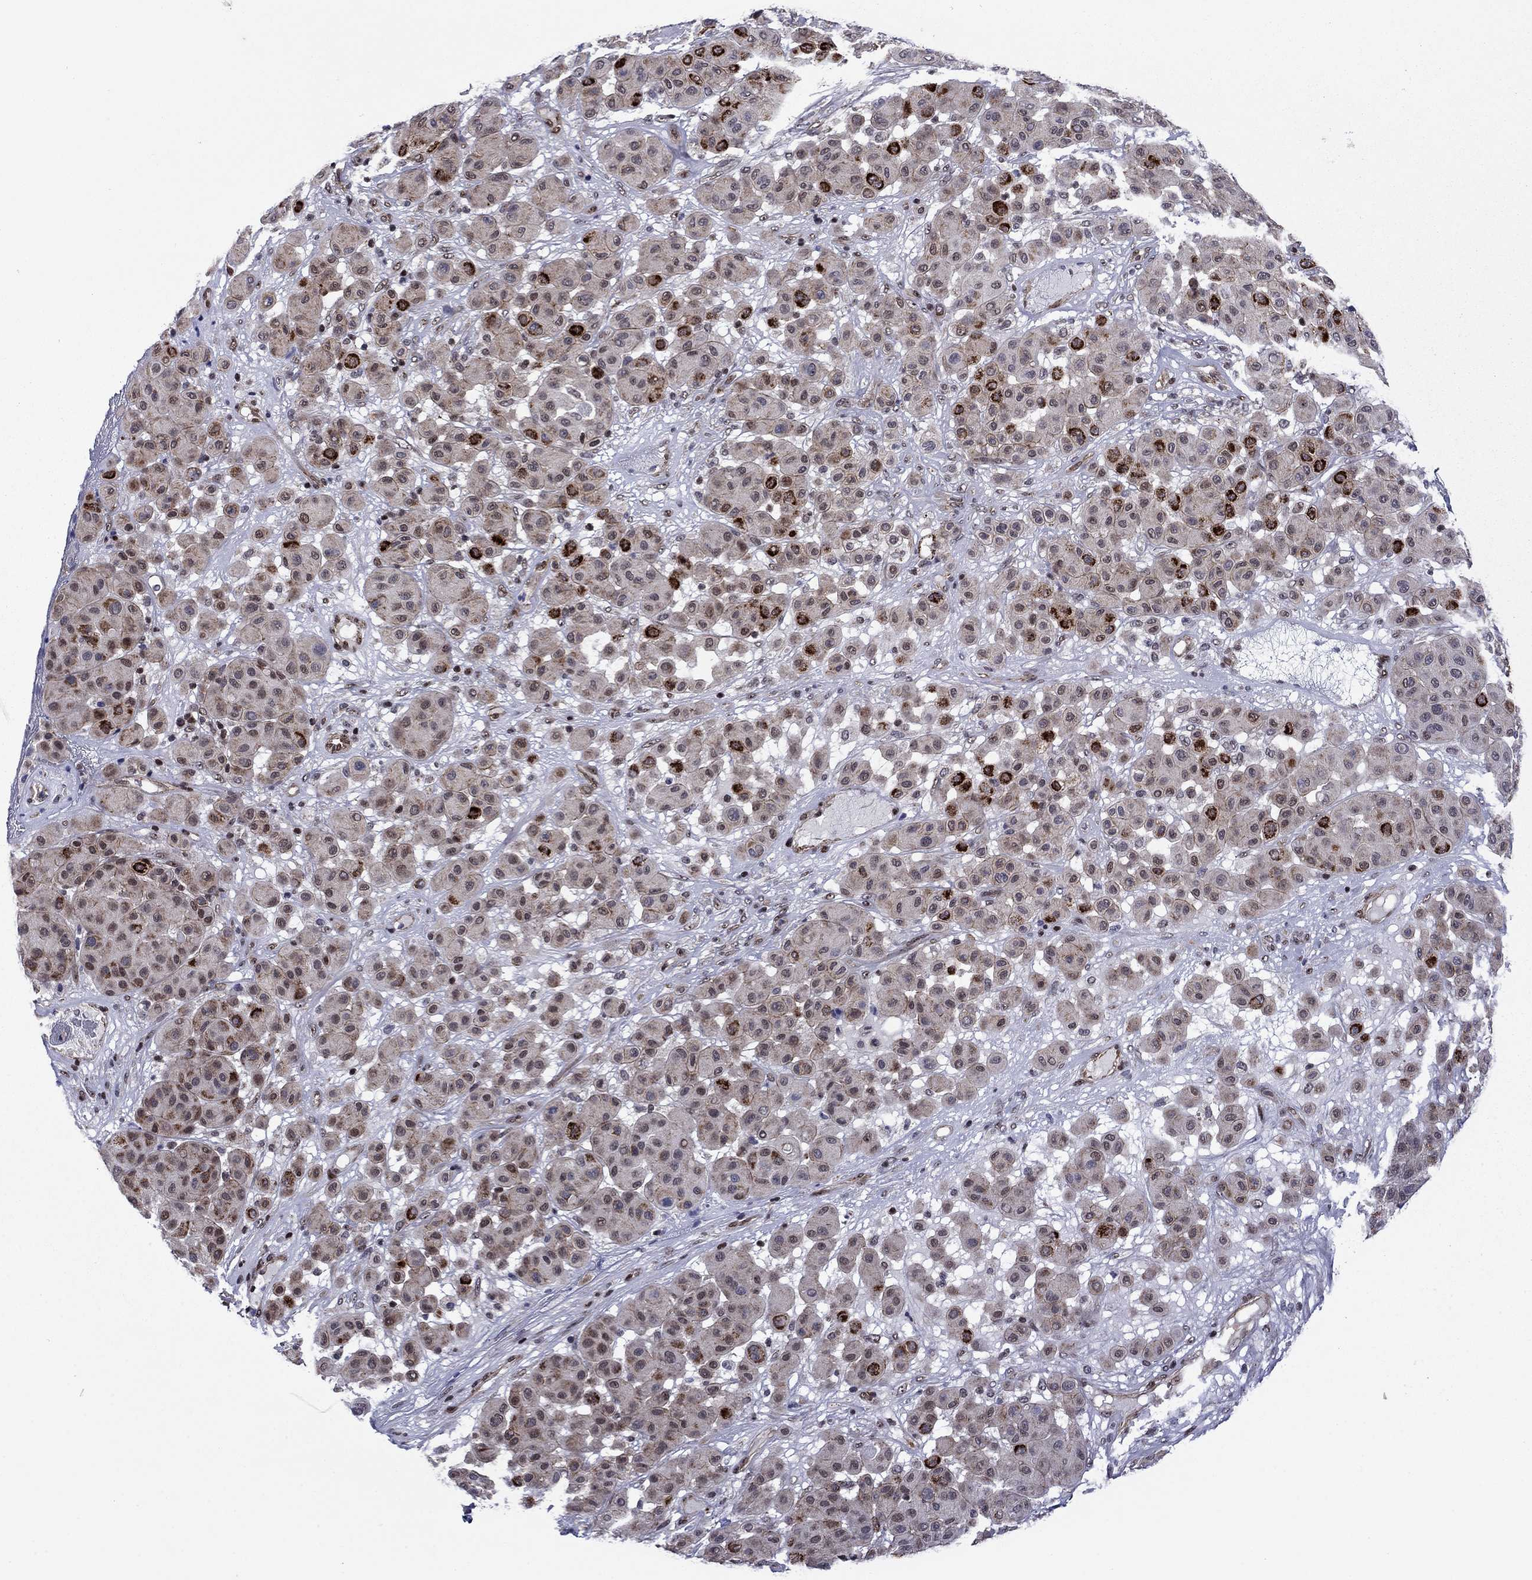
{"staining": {"intensity": "strong", "quantity": "<25%", "location": "cytoplasmic/membranous"}, "tissue": "melanoma", "cell_type": "Tumor cells", "image_type": "cancer", "snomed": [{"axis": "morphology", "description": "Malignant melanoma, Metastatic site"}, {"axis": "topography", "description": "Smooth muscle"}], "caption": "Protein expression analysis of human melanoma reveals strong cytoplasmic/membranous staining in approximately <25% of tumor cells. (DAB IHC, brown staining for protein, blue staining for nuclei).", "gene": "SURF2", "patient": {"sex": "male", "age": 41}}